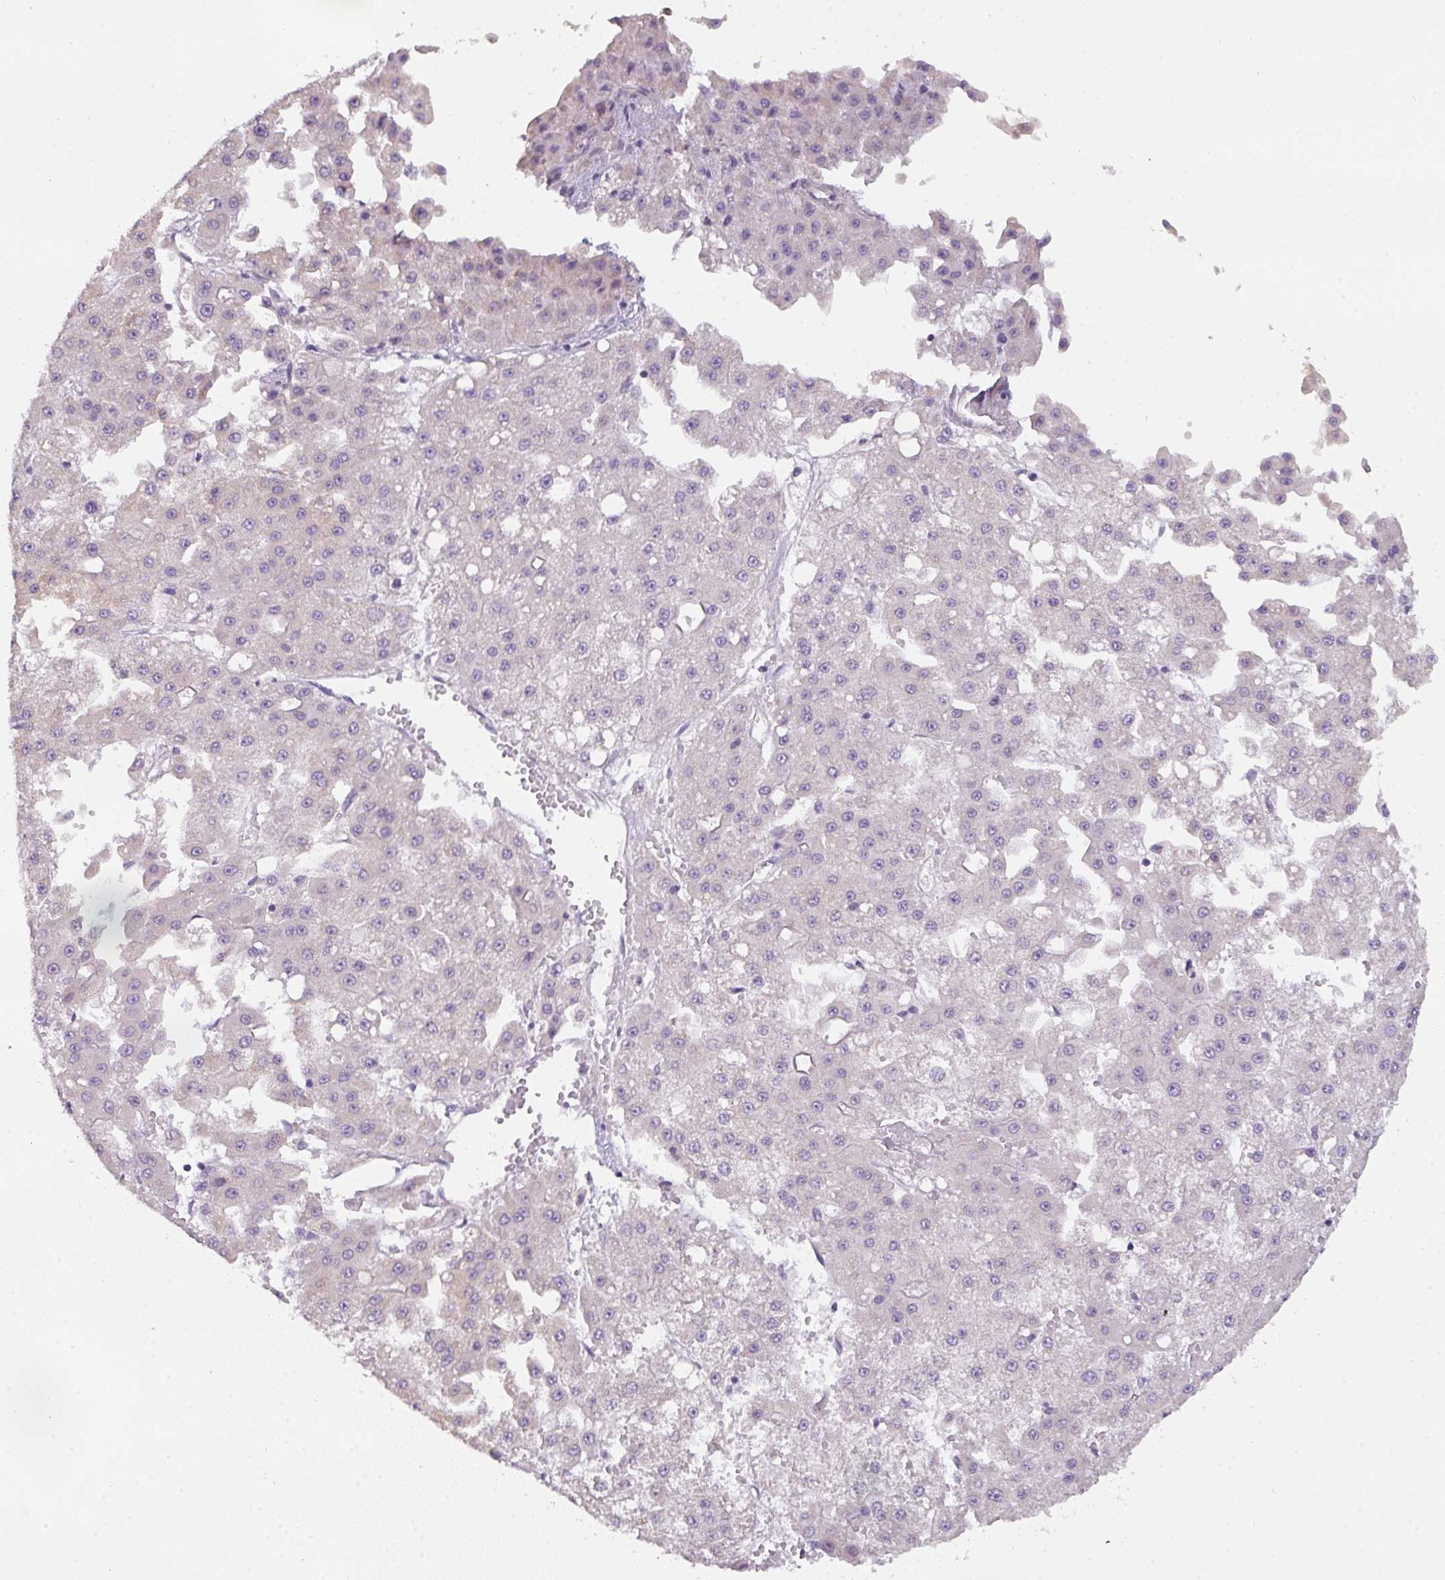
{"staining": {"intensity": "negative", "quantity": "none", "location": "none"}, "tissue": "liver cancer", "cell_type": "Tumor cells", "image_type": "cancer", "snomed": [{"axis": "morphology", "description": "Carcinoma, Hepatocellular, NOS"}, {"axis": "topography", "description": "Liver"}], "caption": "This is an immunohistochemistry micrograph of human liver cancer. There is no positivity in tumor cells.", "gene": "FILIP1", "patient": {"sex": "male", "age": 47}}